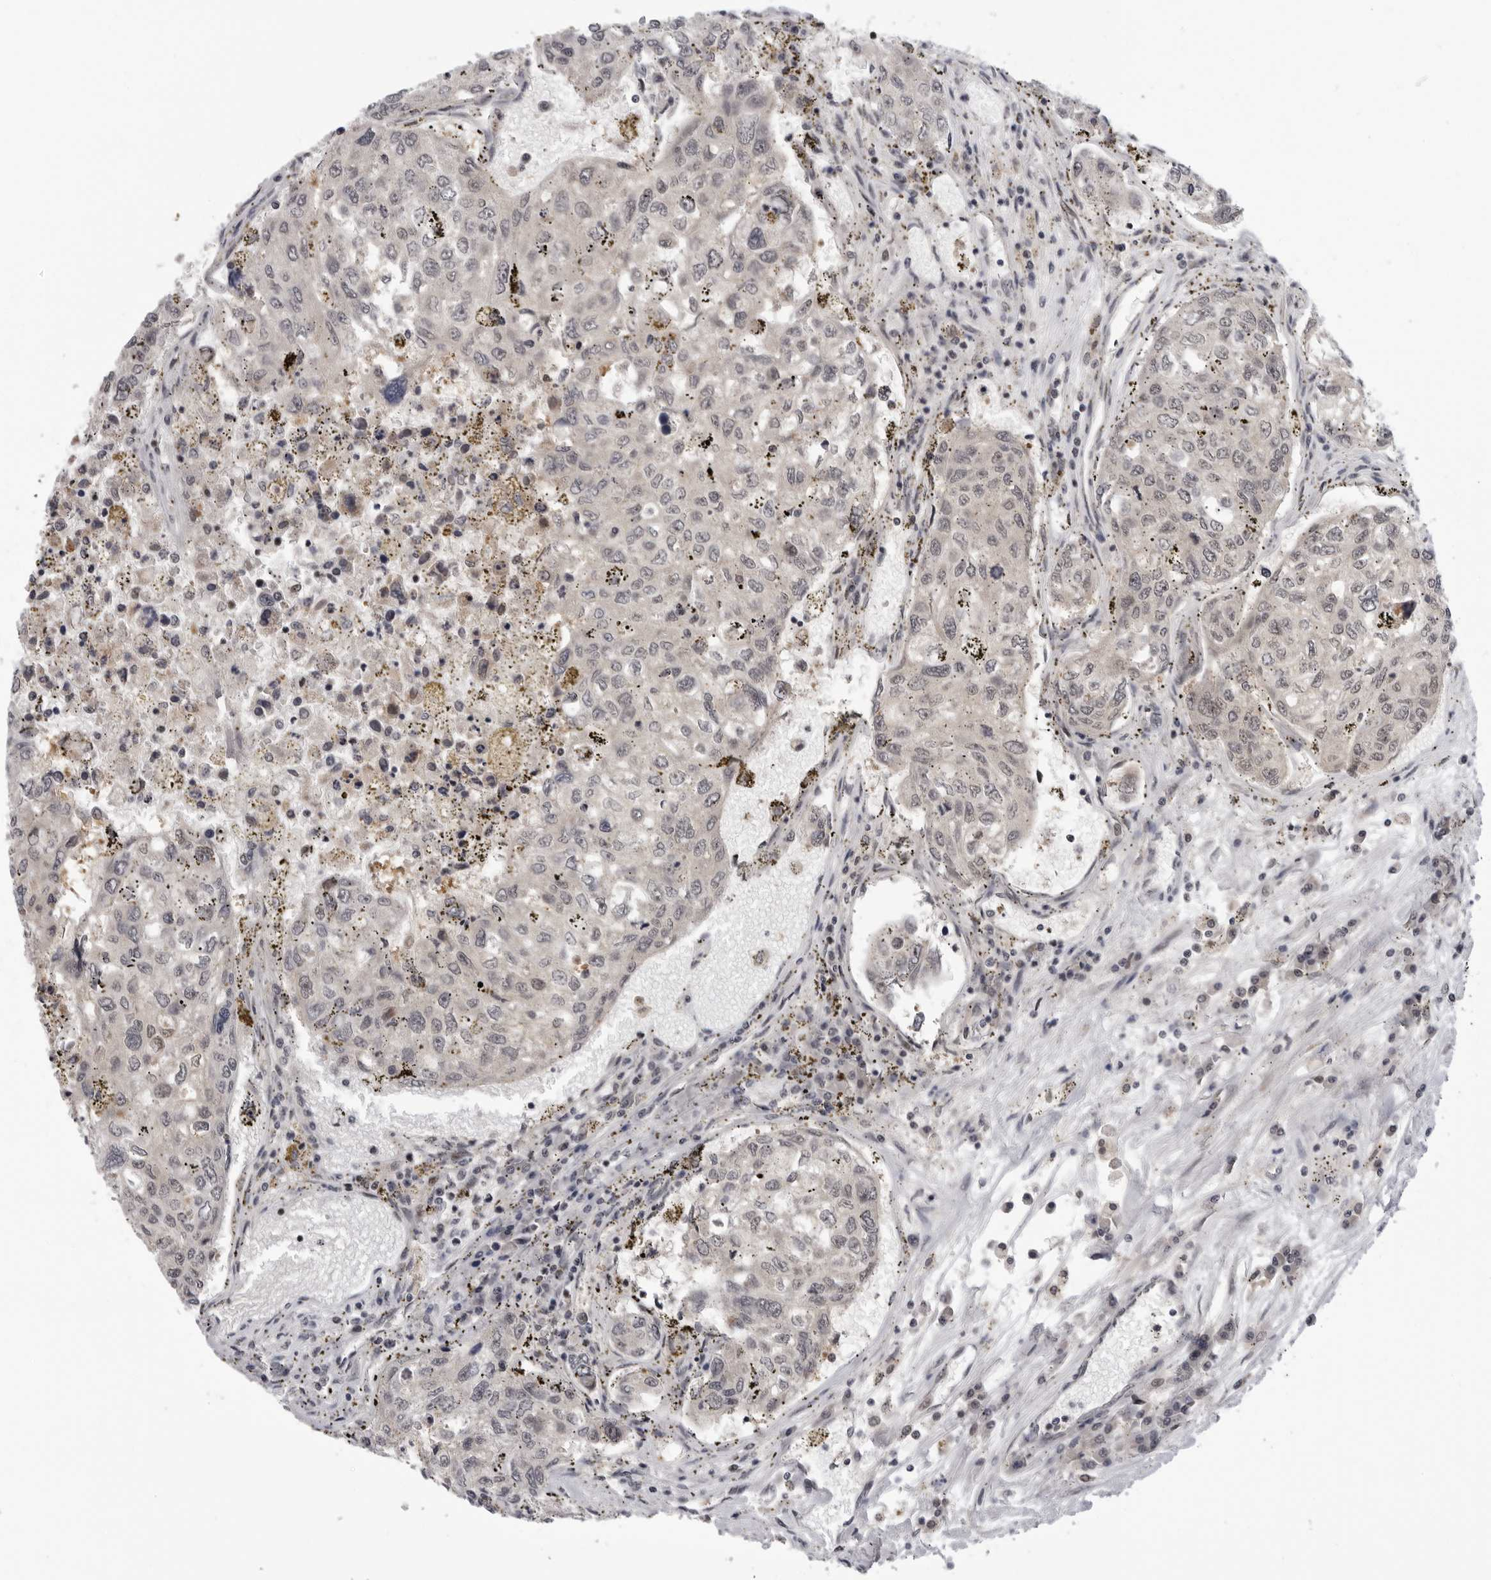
{"staining": {"intensity": "weak", "quantity": "25%-75%", "location": "nuclear"}, "tissue": "urothelial cancer", "cell_type": "Tumor cells", "image_type": "cancer", "snomed": [{"axis": "morphology", "description": "Urothelial carcinoma, High grade"}, {"axis": "topography", "description": "Lymph node"}, {"axis": "topography", "description": "Urinary bladder"}], "caption": "Protein positivity by IHC demonstrates weak nuclear positivity in approximately 25%-75% of tumor cells in high-grade urothelial carcinoma.", "gene": "ALPK2", "patient": {"sex": "male", "age": 51}}